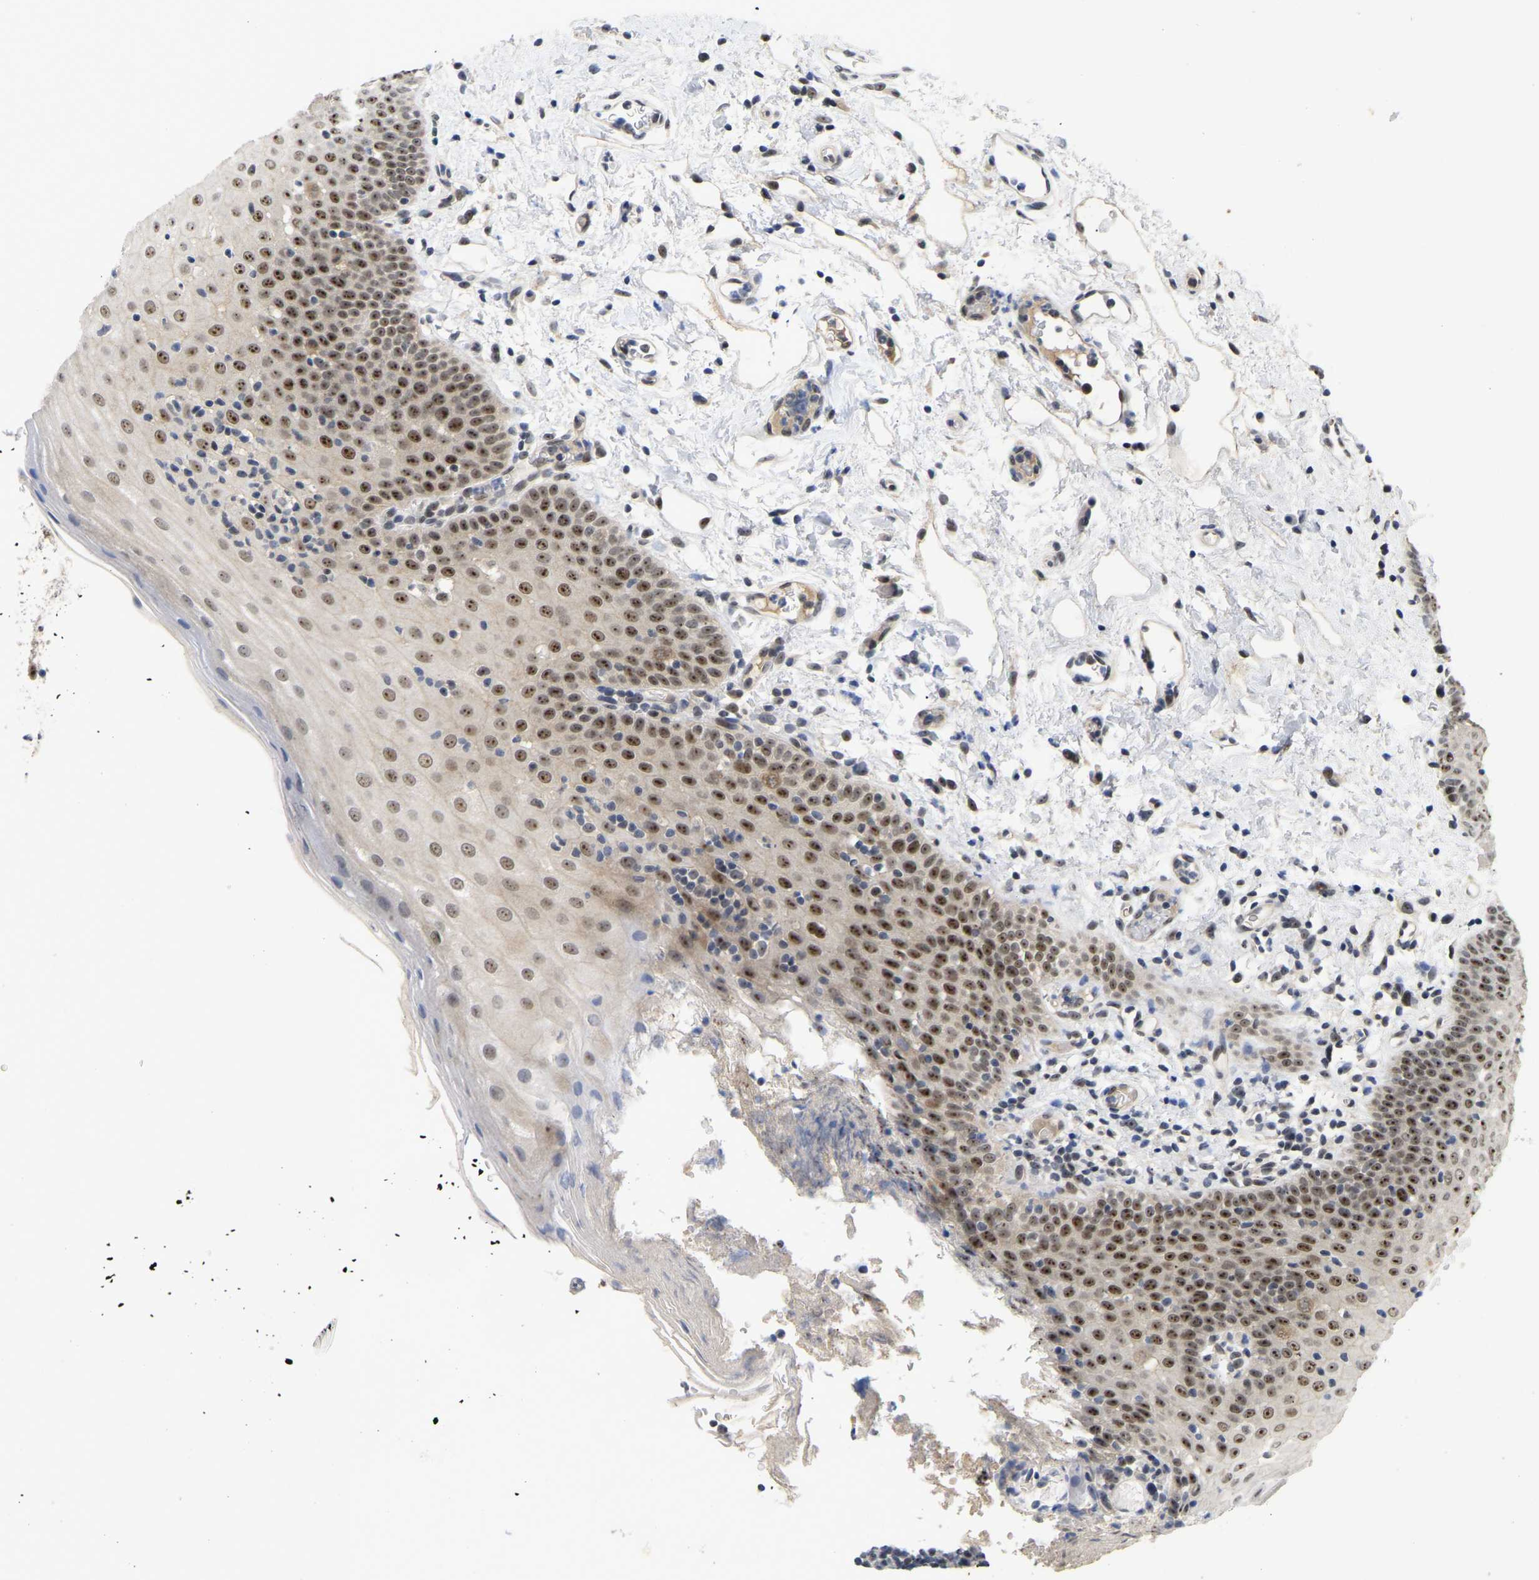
{"staining": {"intensity": "strong", "quantity": "25%-75%", "location": "nuclear"}, "tissue": "oral mucosa", "cell_type": "Squamous epithelial cells", "image_type": "normal", "snomed": [{"axis": "morphology", "description": "Normal tissue, NOS"}, {"axis": "topography", "description": "Oral tissue"}], "caption": "Approximately 25%-75% of squamous epithelial cells in normal oral mucosa exhibit strong nuclear protein expression as visualized by brown immunohistochemical staining.", "gene": "NLE1", "patient": {"sex": "male", "age": 66}}